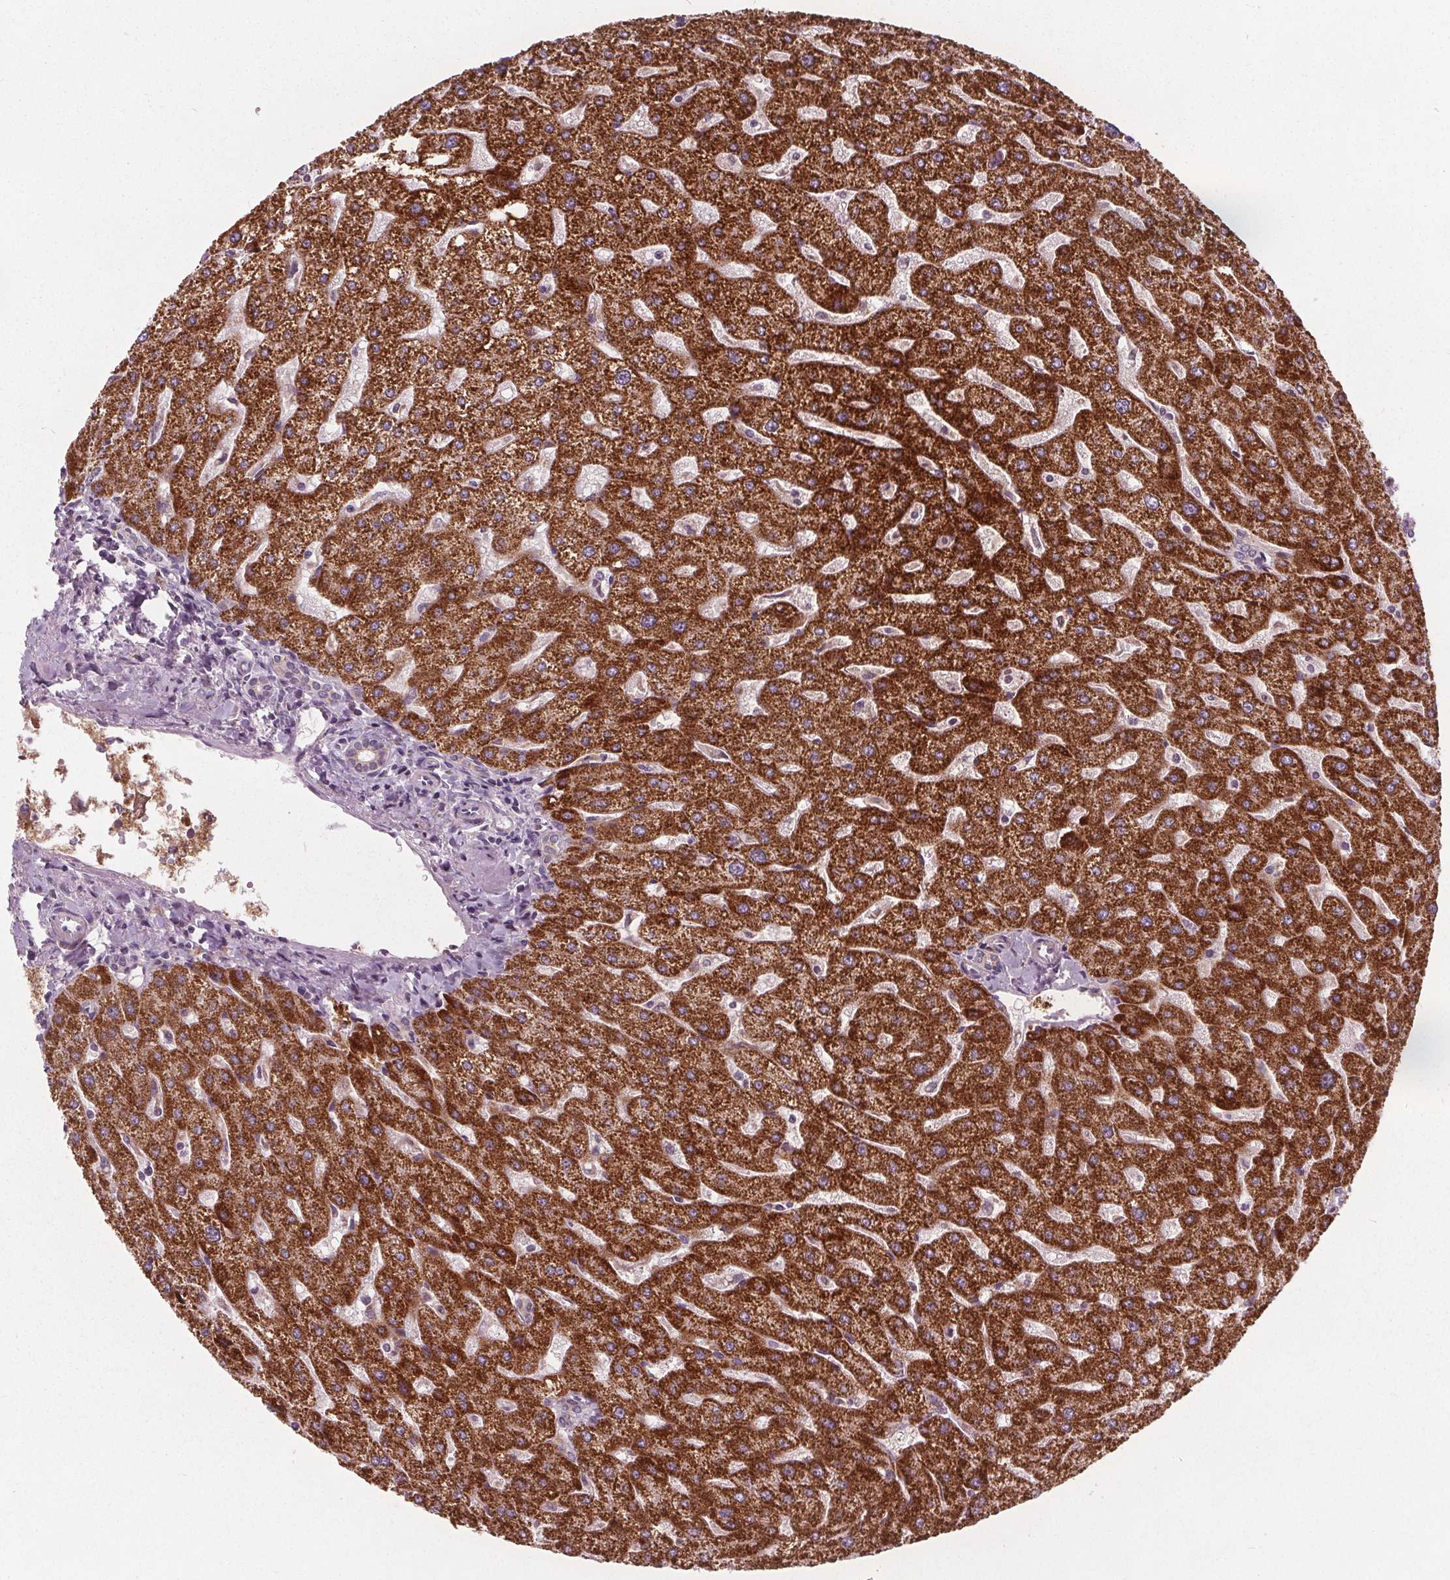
{"staining": {"intensity": "negative", "quantity": "none", "location": "none"}, "tissue": "liver", "cell_type": "Cholangiocytes", "image_type": "normal", "snomed": [{"axis": "morphology", "description": "Normal tissue, NOS"}, {"axis": "topography", "description": "Liver"}], "caption": "Cholangiocytes show no significant staining in unremarkable liver. The staining is performed using DAB brown chromogen with nuclei counter-stained in using hematoxylin.", "gene": "ECI2", "patient": {"sex": "male", "age": 67}}